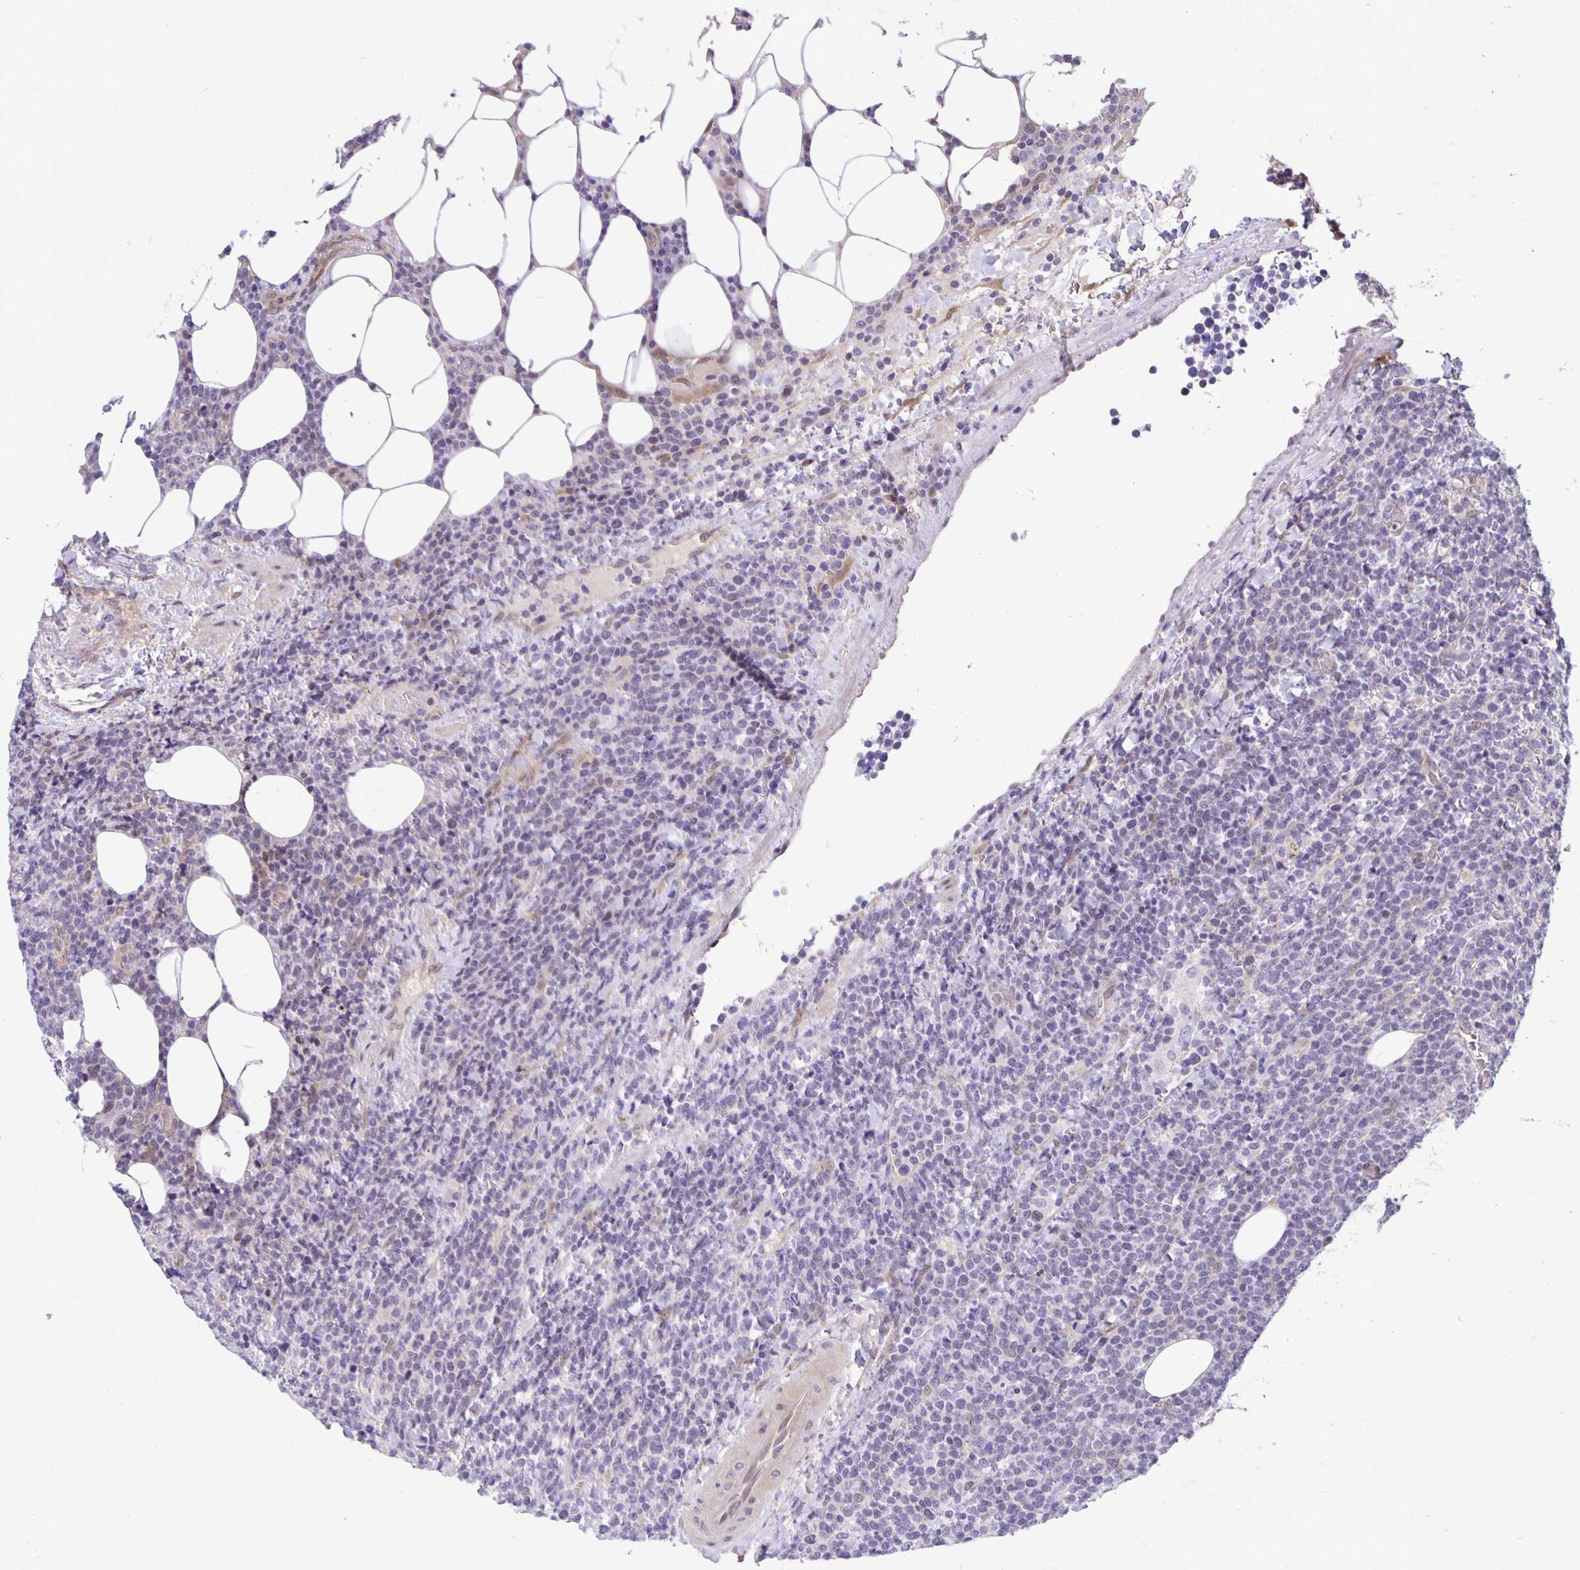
{"staining": {"intensity": "negative", "quantity": "none", "location": "none"}, "tissue": "lymphoma", "cell_type": "Tumor cells", "image_type": "cancer", "snomed": [{"axis": "morphology", "description": "Malignant lymphoma, non-Hodgkin's type, High grade"}, {"axis": "topography", "description": "Lymph node"}], "caption": "A photomicrograph of lymphoma stained for a protein shows no brown staining in tumor cells. (Brightfield microscopy of DAB IHC at high magnification).", "gene": "TAX1BP3", "patient": {"sex": "male", "age": 61}}